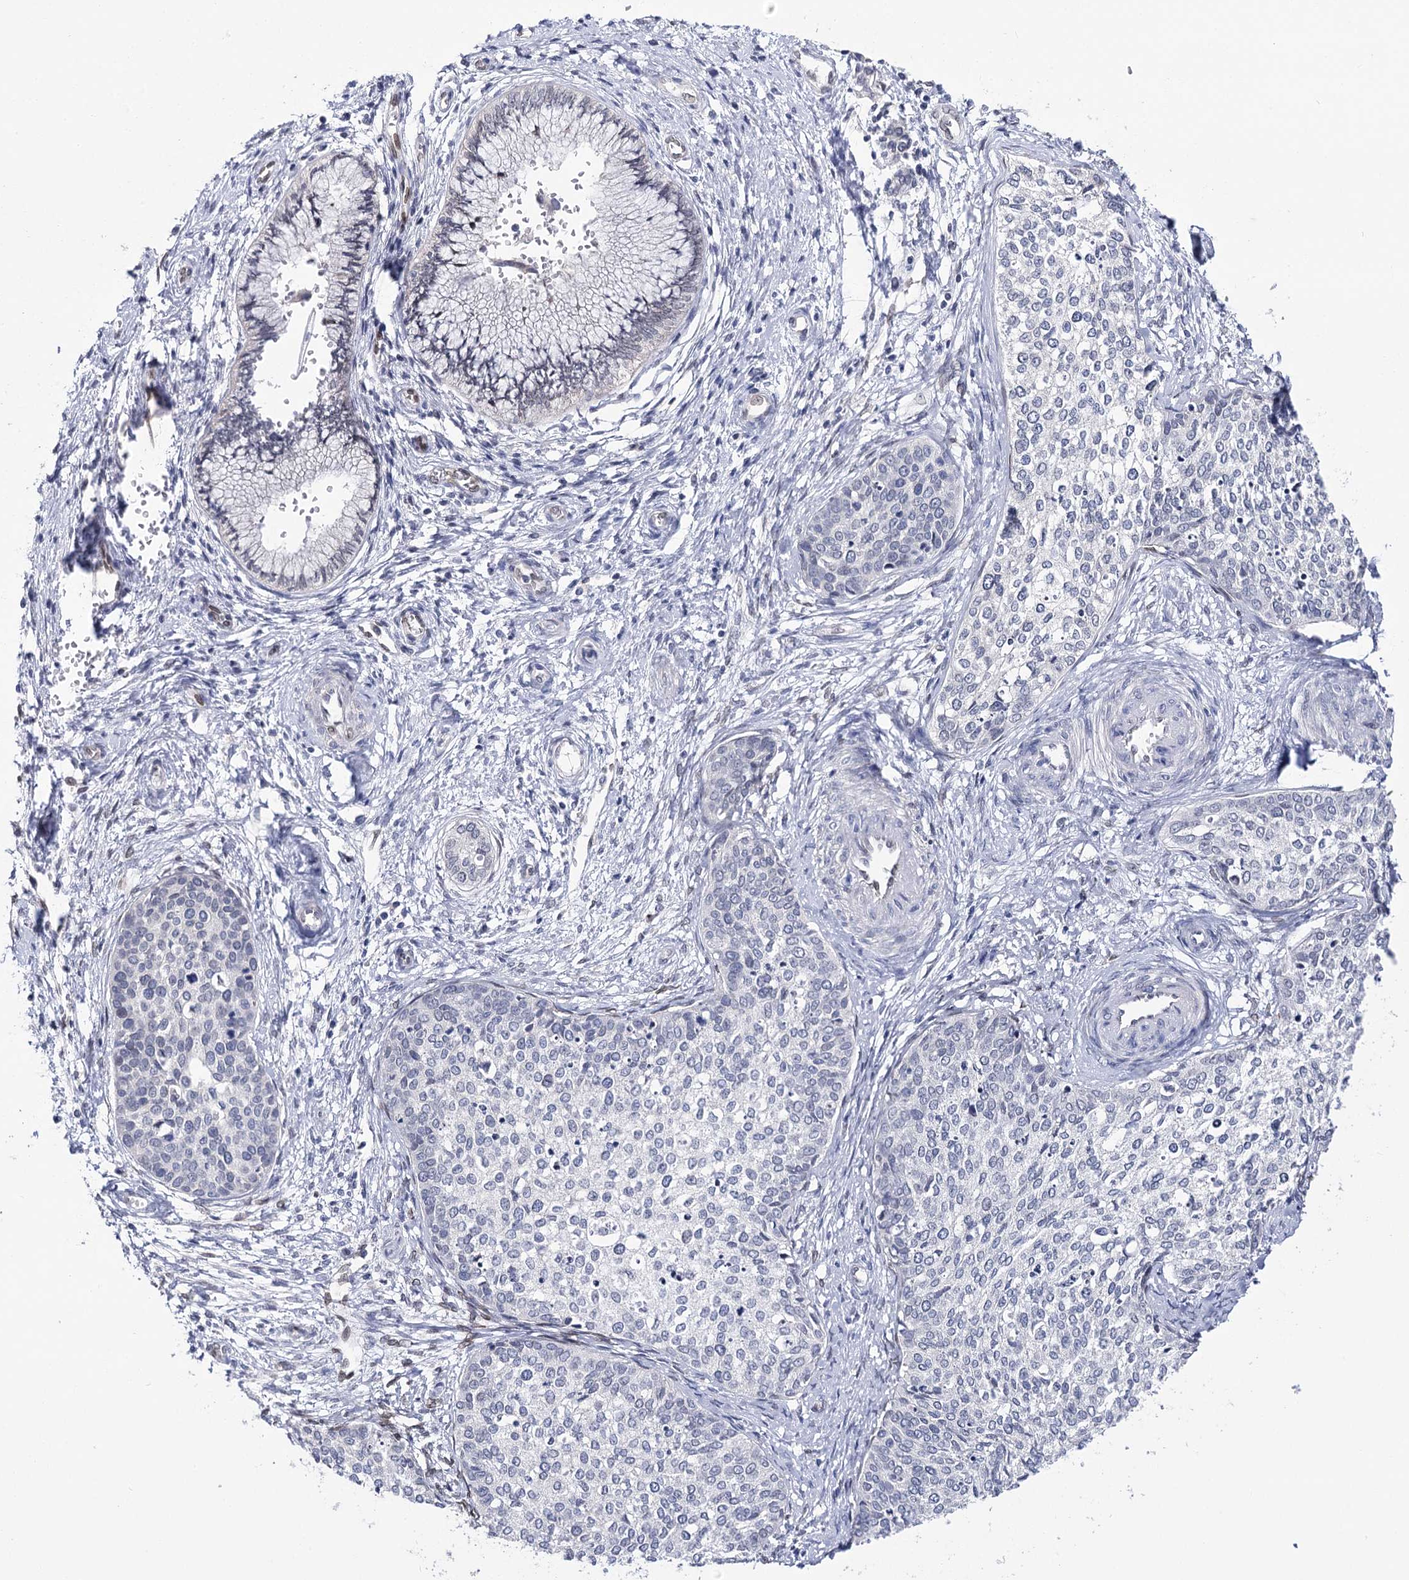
{"staining": {"intensity": "negative", "quantity": "none", "location": "none"}, "tissue": "cervical cancer", "cell_type": "Tumor cells", "image_type": "cancer", "snomed": [{"axis": "morphology", "description": "Squamous cell carcinoma, NOS"}, {"axis": "topography", "description": "Cervix"}], "caption": "Tumor cells show no significant protein staining in cervical squamous cell carcinoma.", "gene": "TMEM201", "patient": {"sex": "female", "age": 37}}